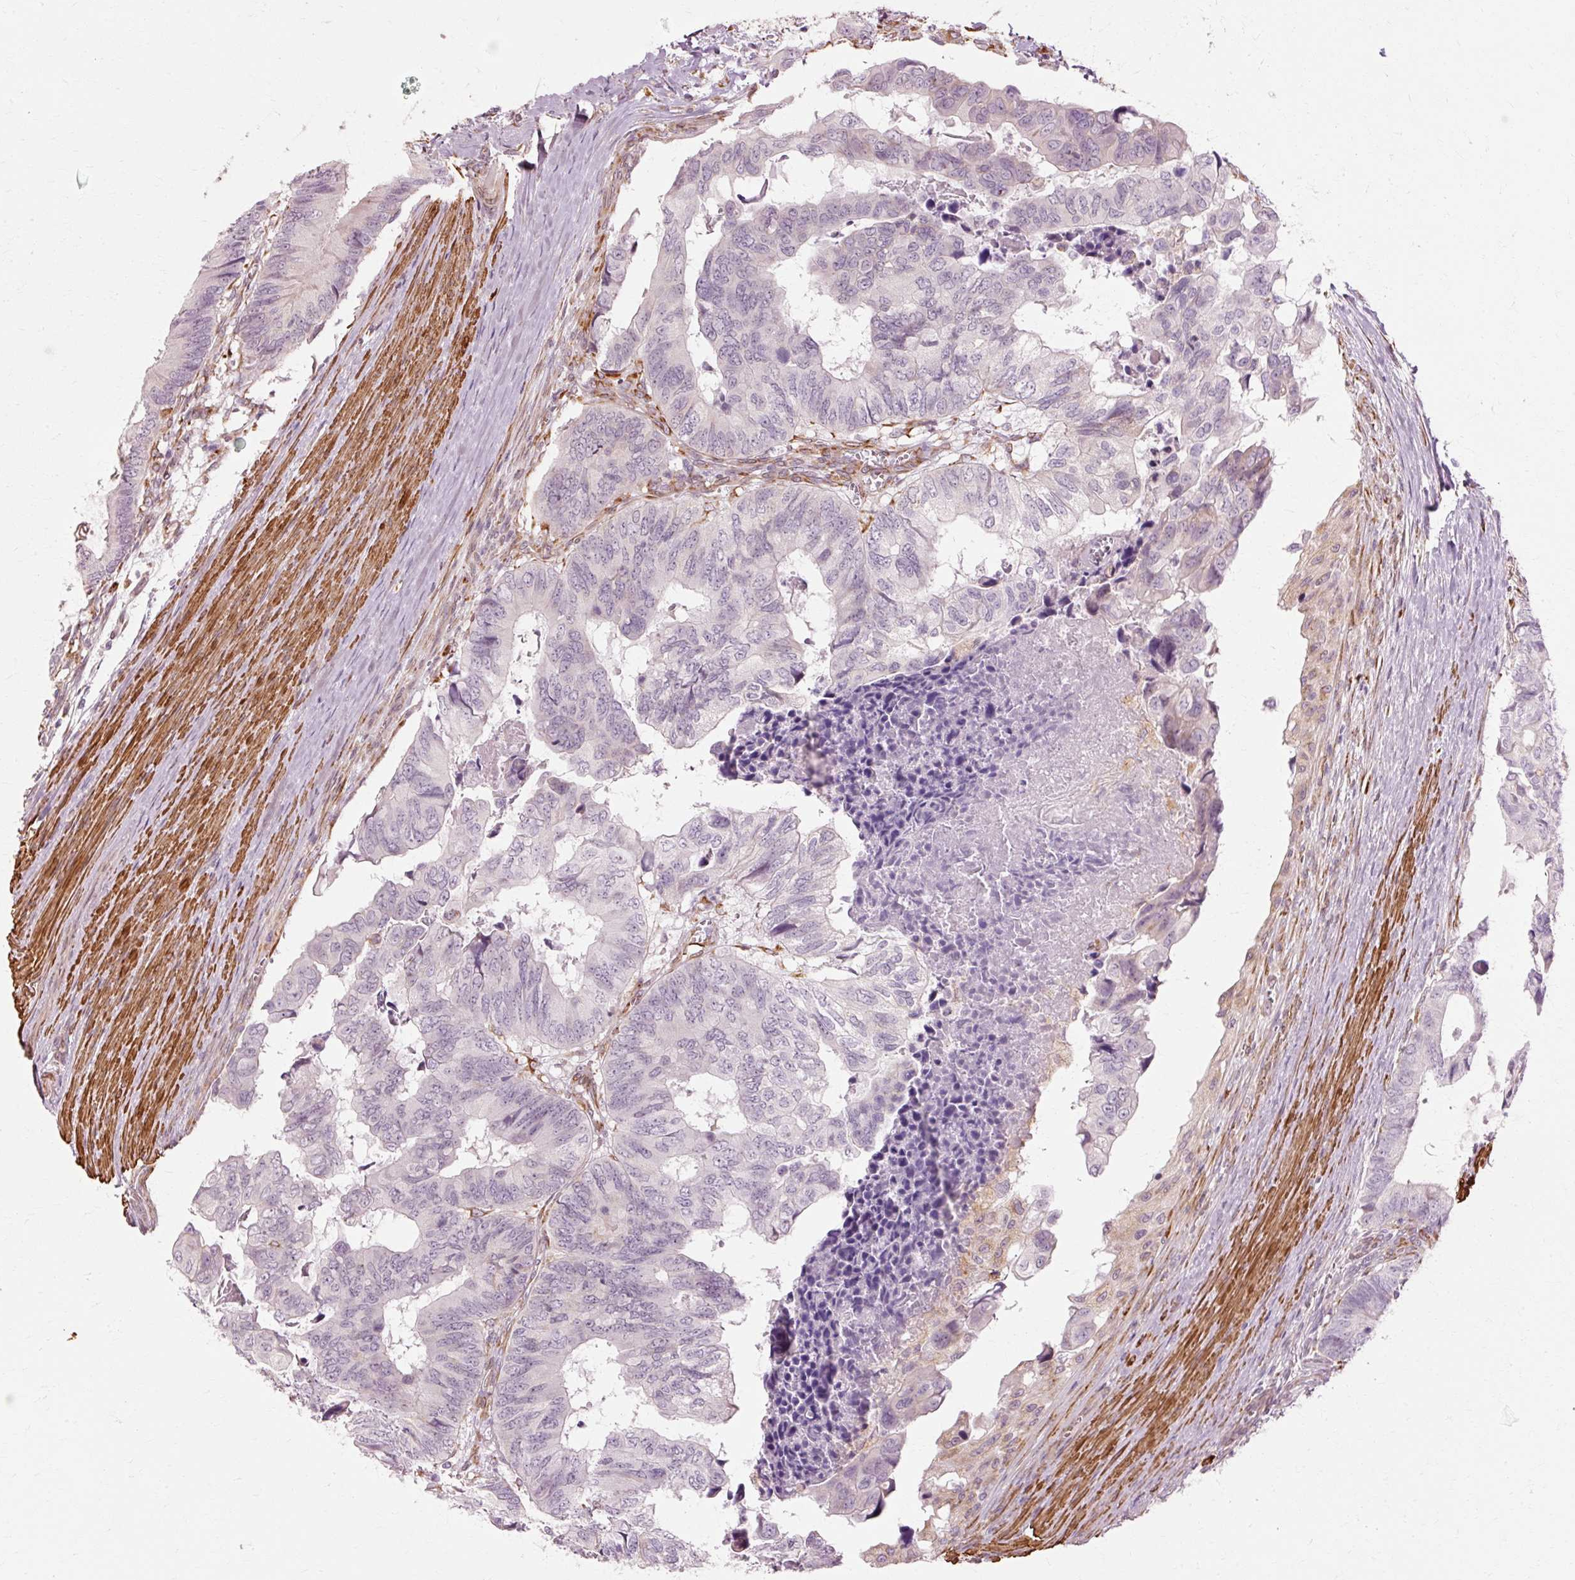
{"staining": {"intensity": "moderate", "quantity": "<25%", "location": "cytoplasmic/membranous"}, "tissue": "colorectal cancer", "cell_type": "Tumor cells", "image_type": "cancer", "snomed": [{"axis": "morphology", "description": "Adenocarcinoma, NOS"}, {"axis": "topography", "description": "Colon"}], "caption": "The image reveals staining of colorectal adenocarcinoma, revealing moderate cytoplasmic/membranous protein staining (brown color) within tumor cells.", "gene": "RGPD5", "patient": {"sex": "male", "age": 85}}